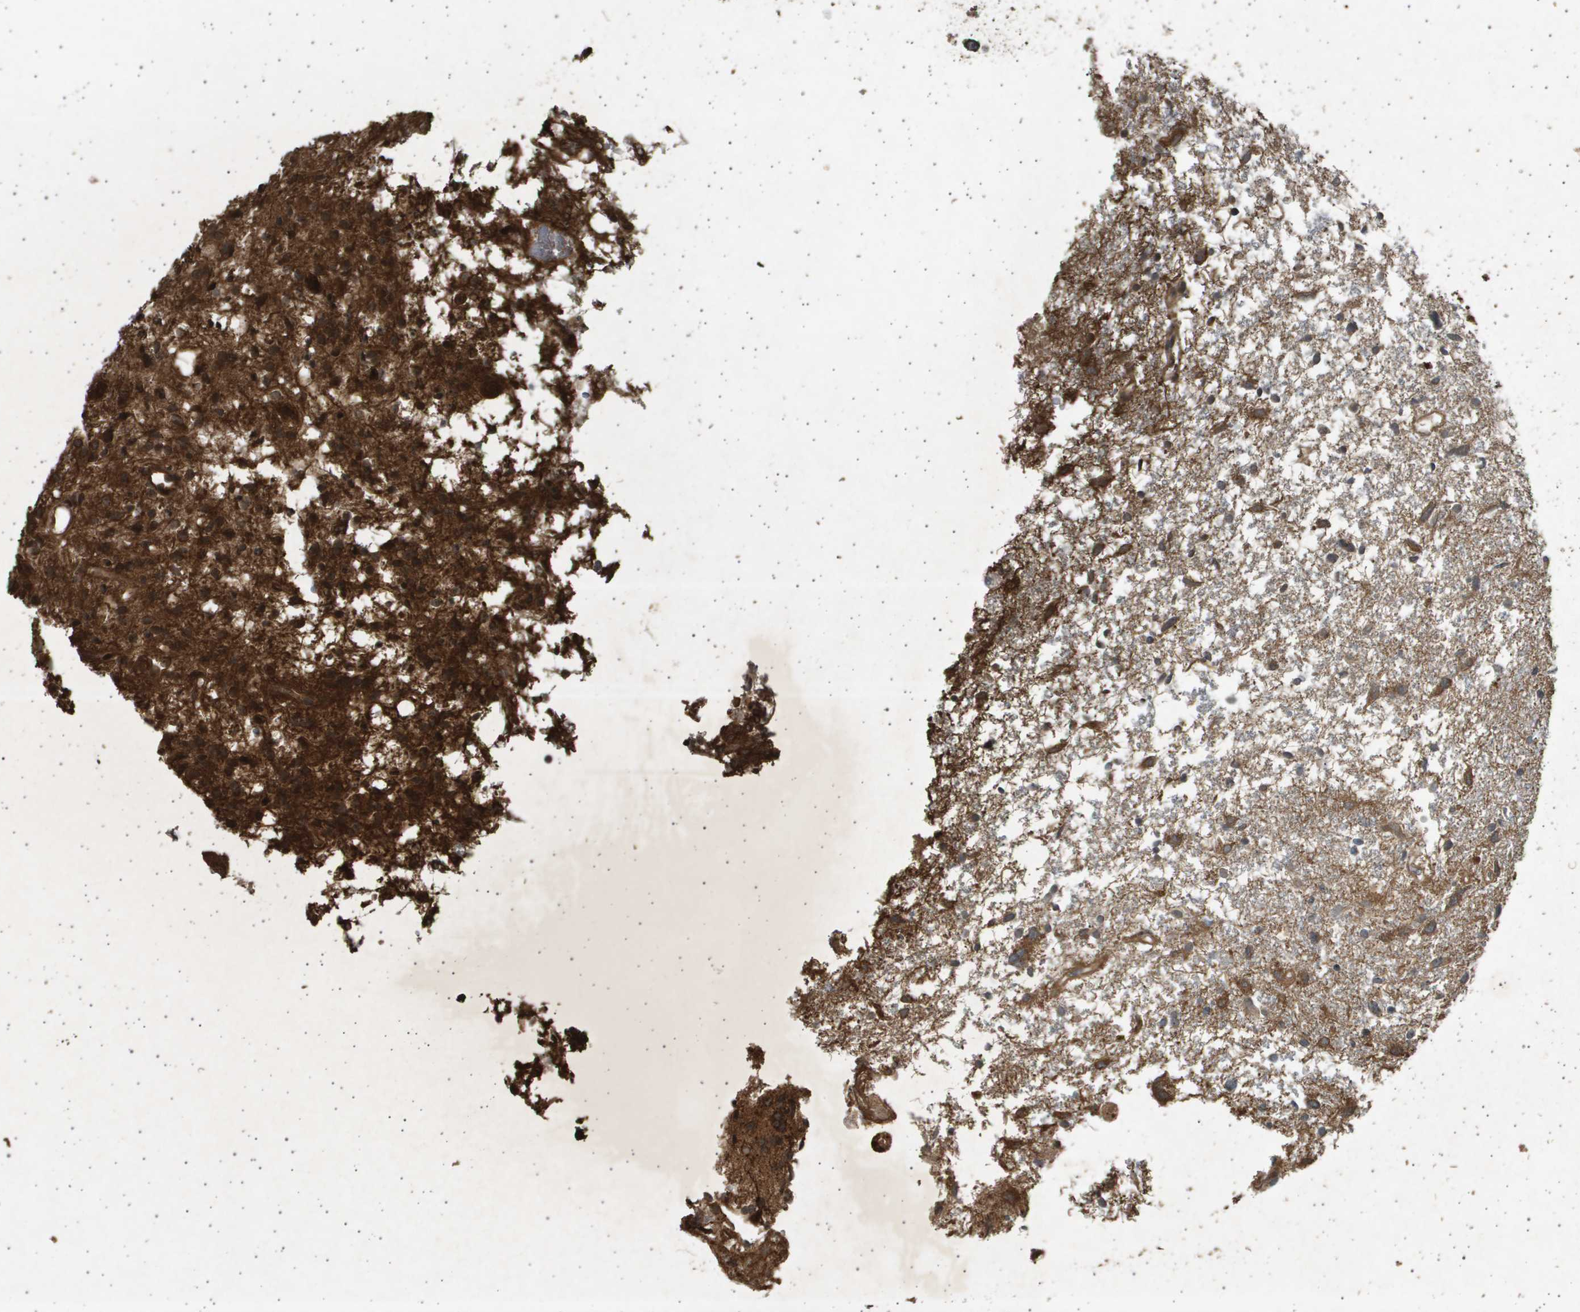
{"staining": {"intensity": "strong", "quantity": ">75%", "location": "cytoplasmic/membranous,nuclear"}, "tissue": "glioma", "cell_type": "Tumor cells", "image_type": "cancer", "snomed": [{"axis": "morphology", "description": "Glioma, malignant, High grade"}, {"axis": "topography", "description": "Brain"}], "caption": "Protein expression analysis of human high-grade glioma (malignant) reveals strong cytoplasmic/membranous and nuclear expression in about >75% of tumor cells. (brown staining indicates protein expression, while blue staining denotes nuclei).", "gene": "TNRC6A", "patient": {"sex": "female", "age": 59}}